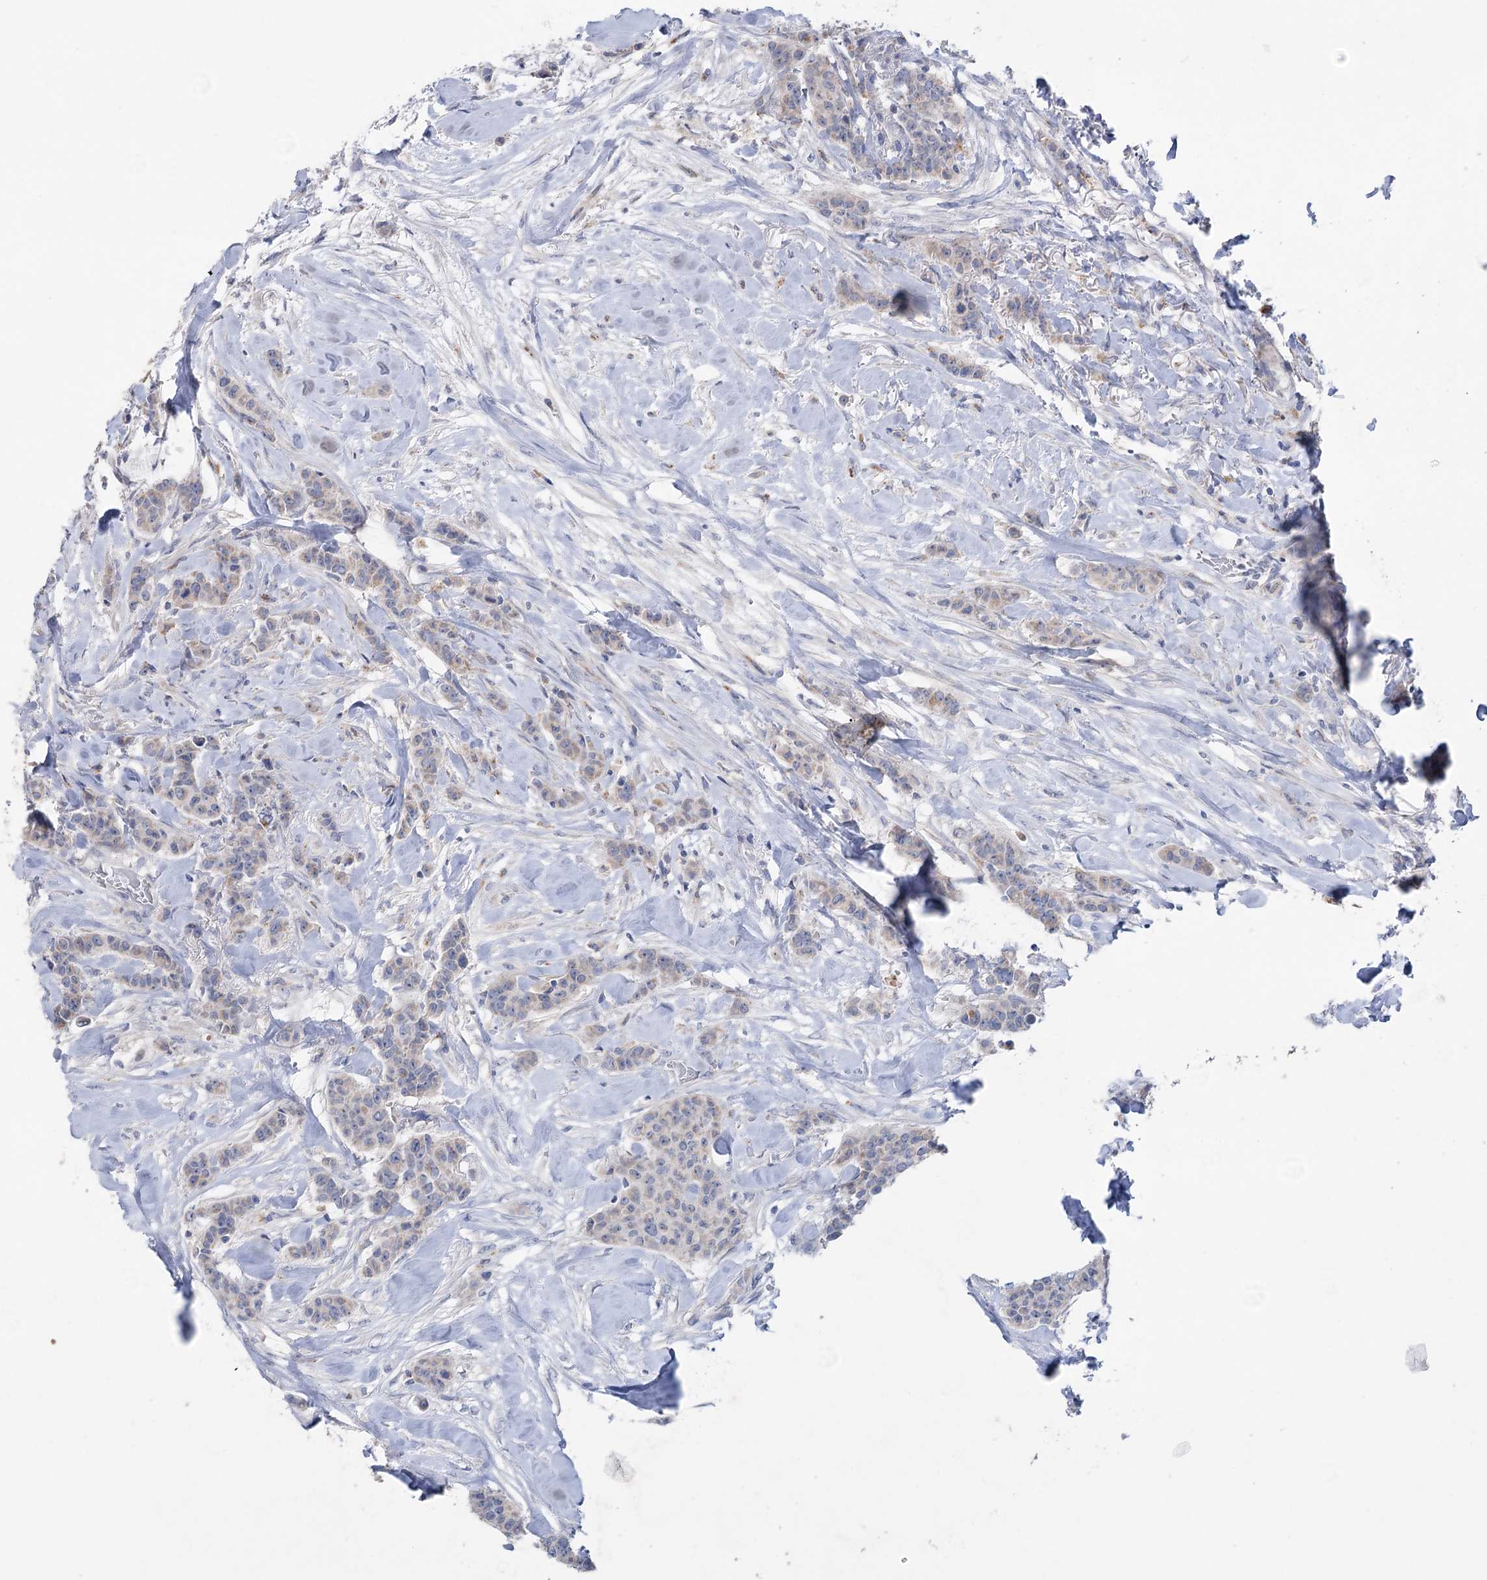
{"staining": {"intensity": "weak", "quantity": "<25%", "location": "cytoplasmic/membranous"}, "tissue": "breast cancer", "cell_type": "Tumor cells", "image_type": "cancer", "snomed": [{"axis": "morphology", "description": "Duct carcinoma"}, {"axis": "topography", "description": "Breast"}], "caption": "DAB (3,3'-diaminobenzidine) immunohistochemical staining of breast cancer (infiltrating ductal carcinoma) demonstrates no significant staining in tumor cells.", "gene": "MTCH2", "patient": {"sex": "female", "age": 40}}